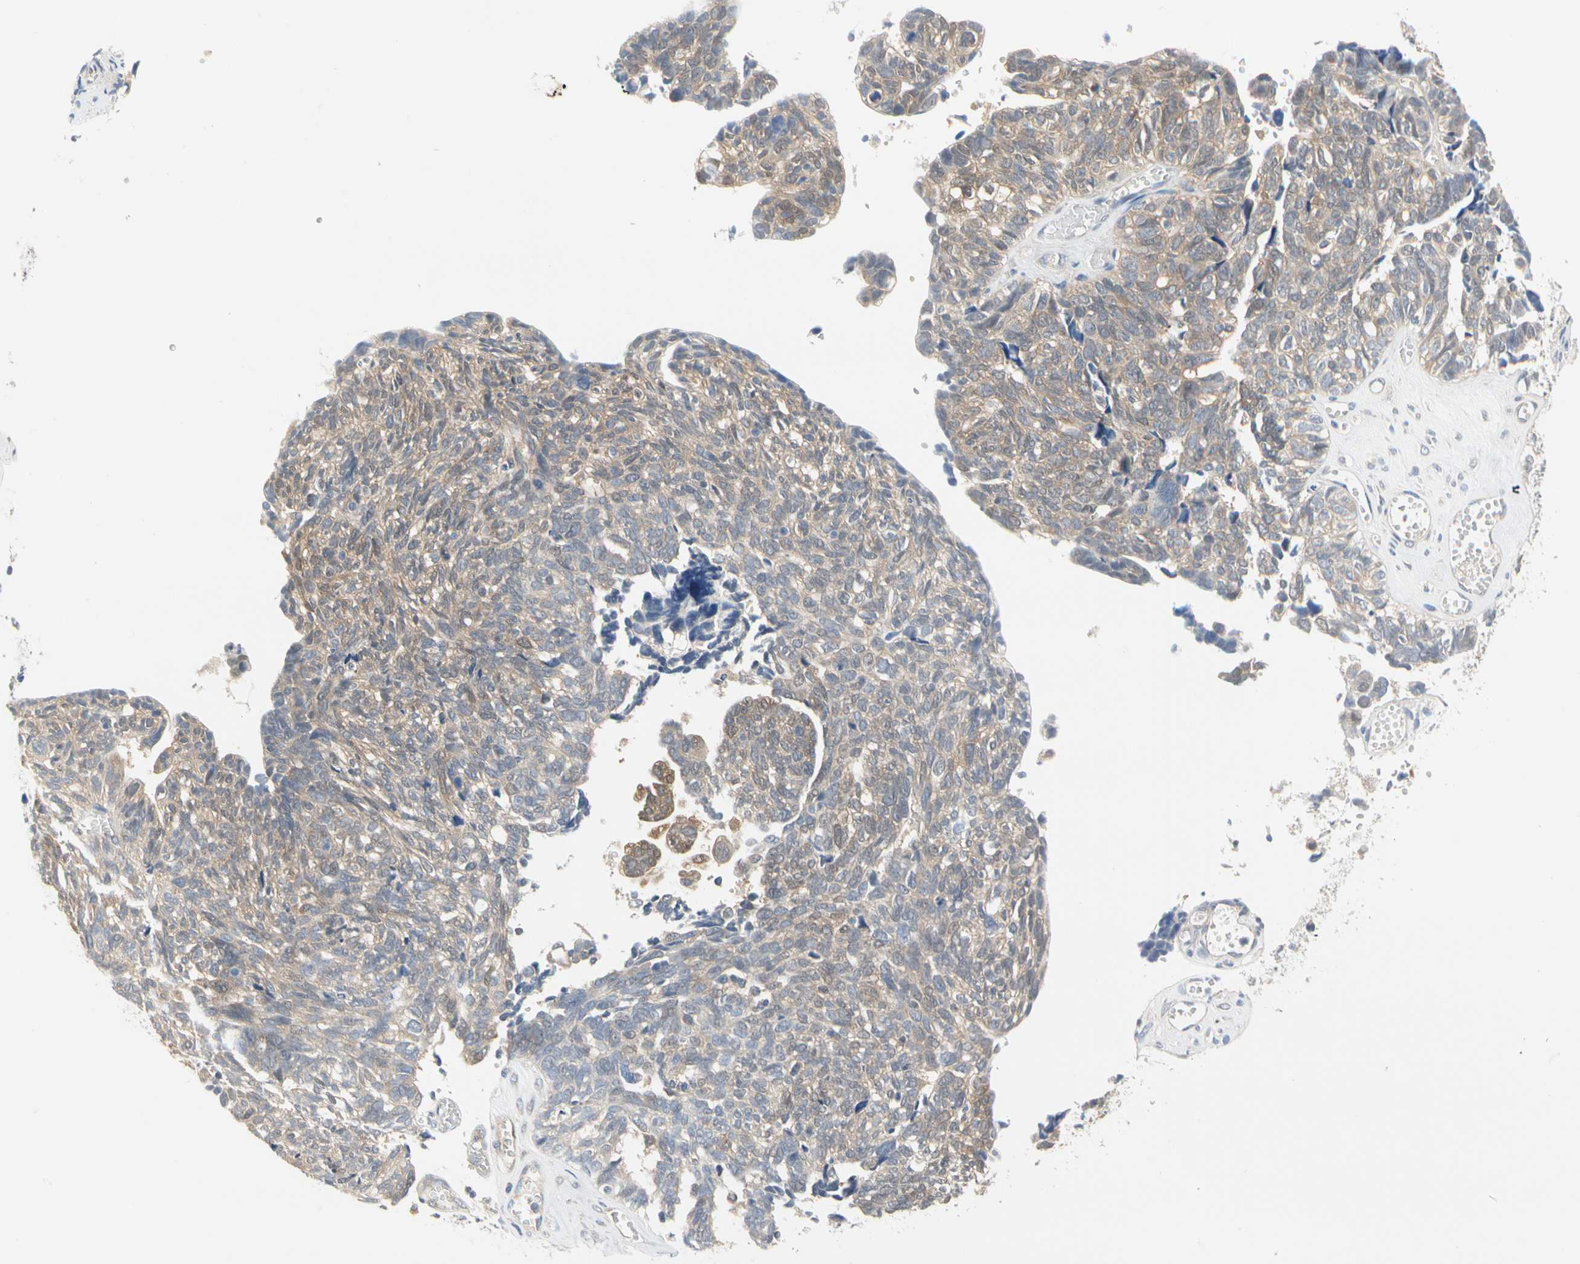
{"staining": {"intensity": "weak", "quantity": ">75%", "location": "cytoplasmic/membranous"}, "tissue": "ovarian cancer", "cell_type": "Tumor cells", "image_type": "cancer", "snomed": [{"axis": "morphology", "description": "Cystadenocarcinoma, serous, NOS"}, {"axis": "topography", "description": "Ovary"}], "caption": "The photomicrograph reveals immunohistochemical staining of ovarian cancer. There is weak cytoplasmic/membranous staining is identified in approximately >75% of tumor cells. The staining was performed using DAB (3,3'-diaminobenzidine), with brown indicating positive protein expression. Nuclei are stained blue with hematoxylin.", "gene": "MPI", "patient": {"sex": "female", "age": 79}}